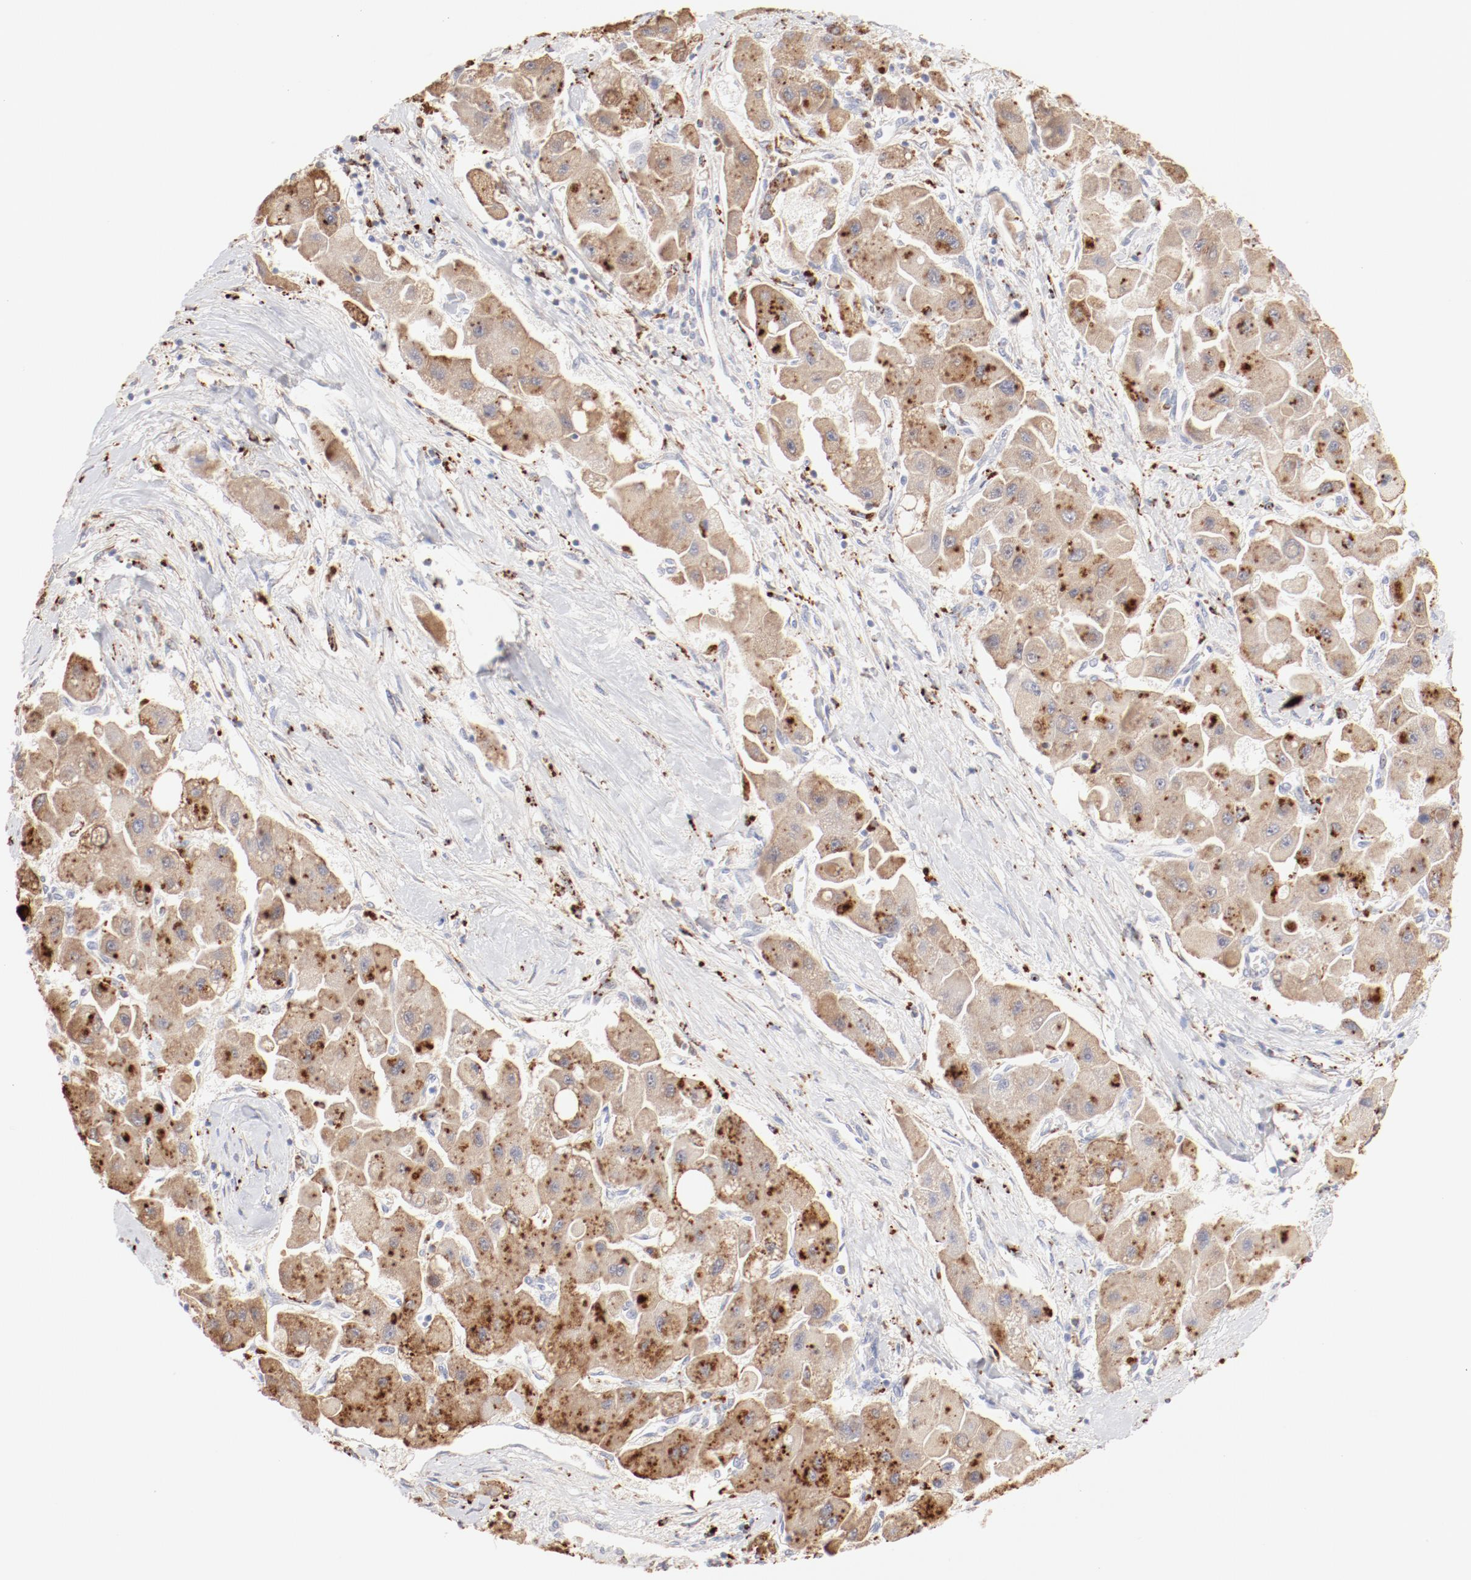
{"staining": {"intensity": "moderate", "quantity": ">75%", "location": "cytoplasmic/membranous"}, "tissue": "liver cancer", "cell_type": "Tumor cells", "image_type": "cancer", "snomed": [{"axis": "morphology", "description": "Carcinoma, Hepatocellular, NOS"}, {"axis": "topography", "description": "Liver"}], "caption": "Protein analysis of hepatocellular carcinoma (liver) tissue exhibits moderate cytoplasmic/membranous staining in about >75% of tumor cells. Immunohistochemistry (ihc) stains the protein in brown and the nuclei are stained blue.", "gene": "CTSH", "patient": {"sex": "male", "age": 24}}